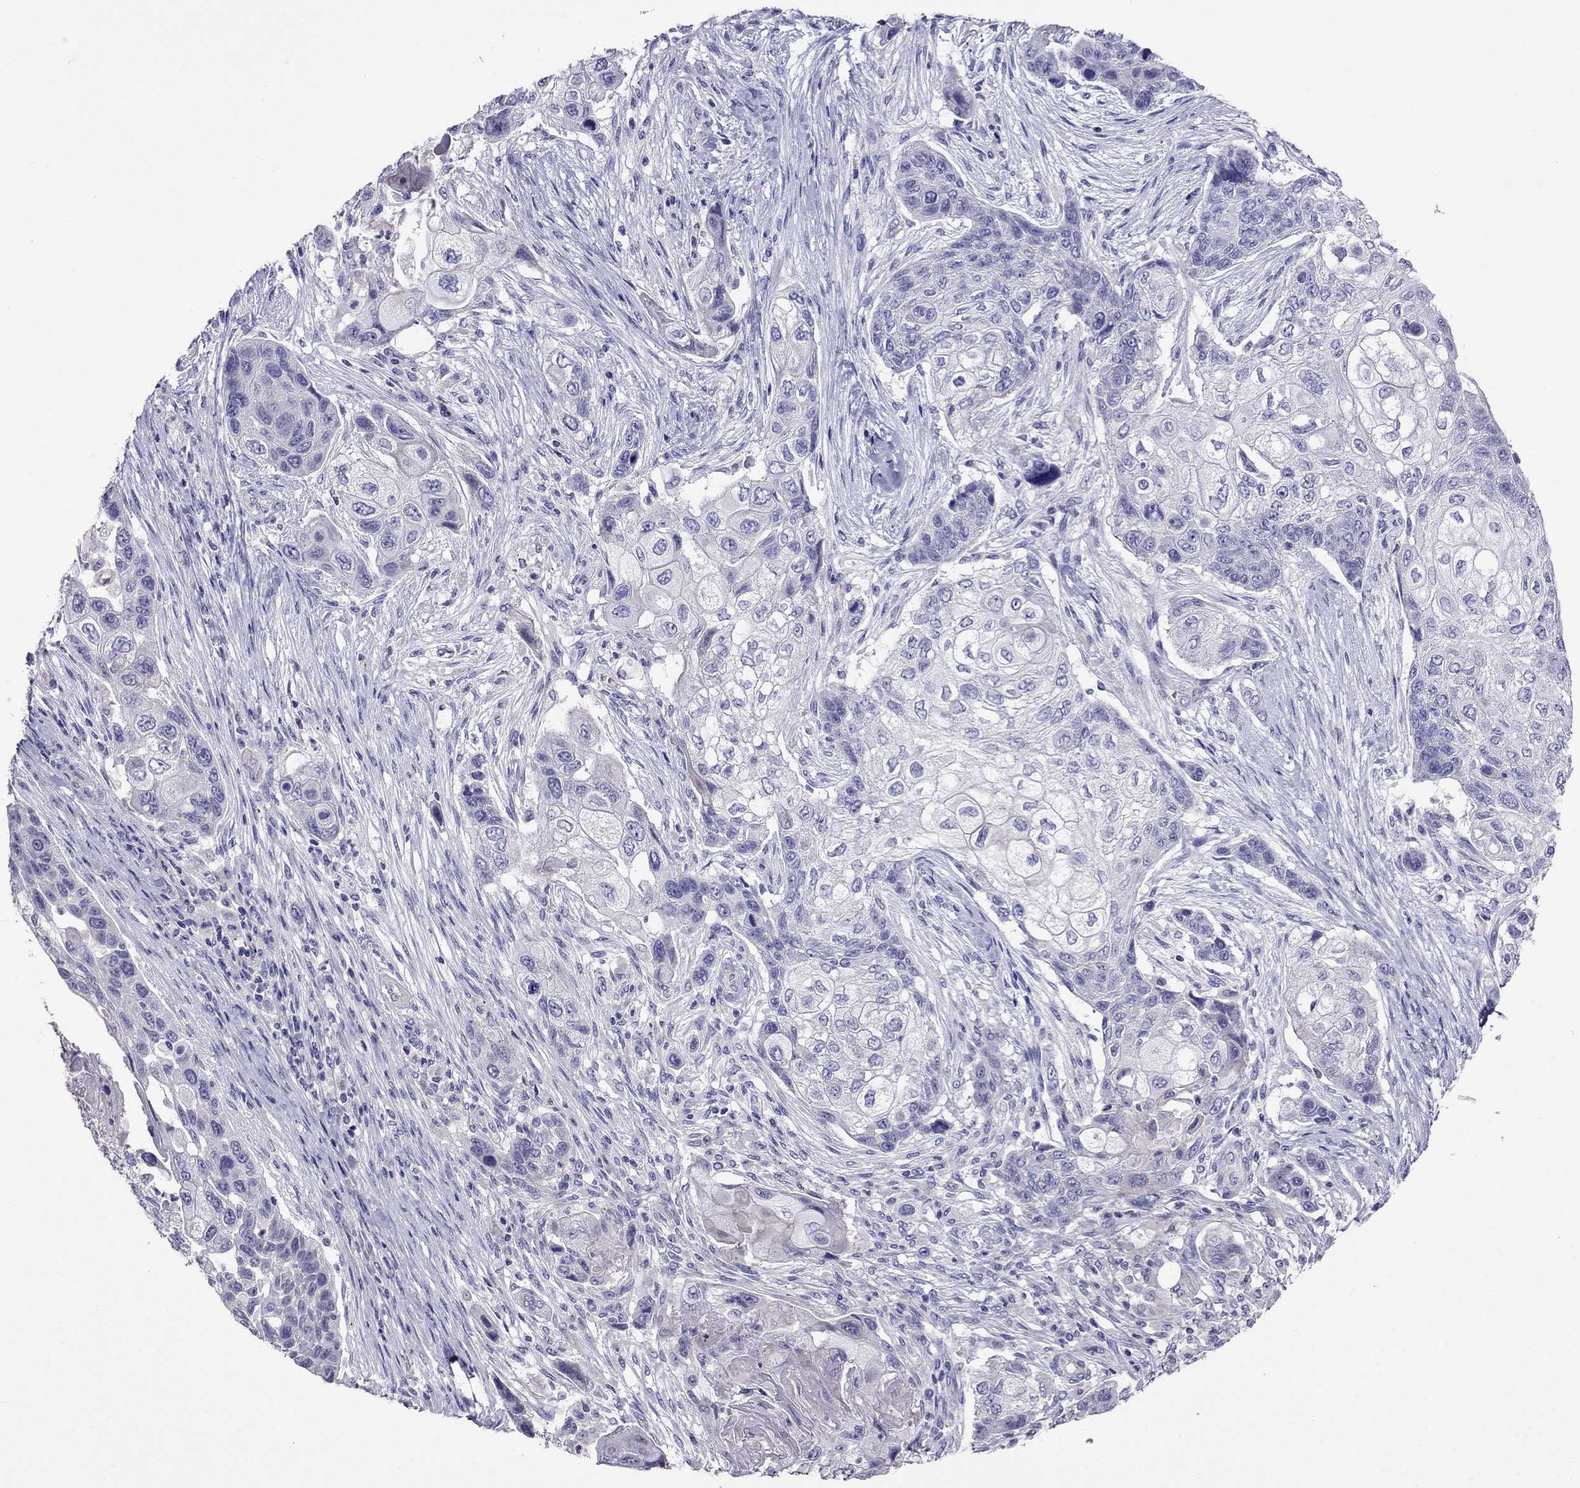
{"staining": {"intensity": "negative", "quantity": "none", "location": "none"}, "tissue": "lung cancer", "cell_type": "Tumor cells", "image_type": "cancer", "snomed": [{"axis": "morphology", "description": "Squamous cell carcinoma, NOS"}, {"axis": "topography", "description": "Lung"}], "caption": "IHC micrograph of lung squamous cell carcinoma stained for a protein (brown), which demonstrates no positivity in tumor cells.", "gene": "OXCT2", "patient": {"sex": "male", "age": 69}}